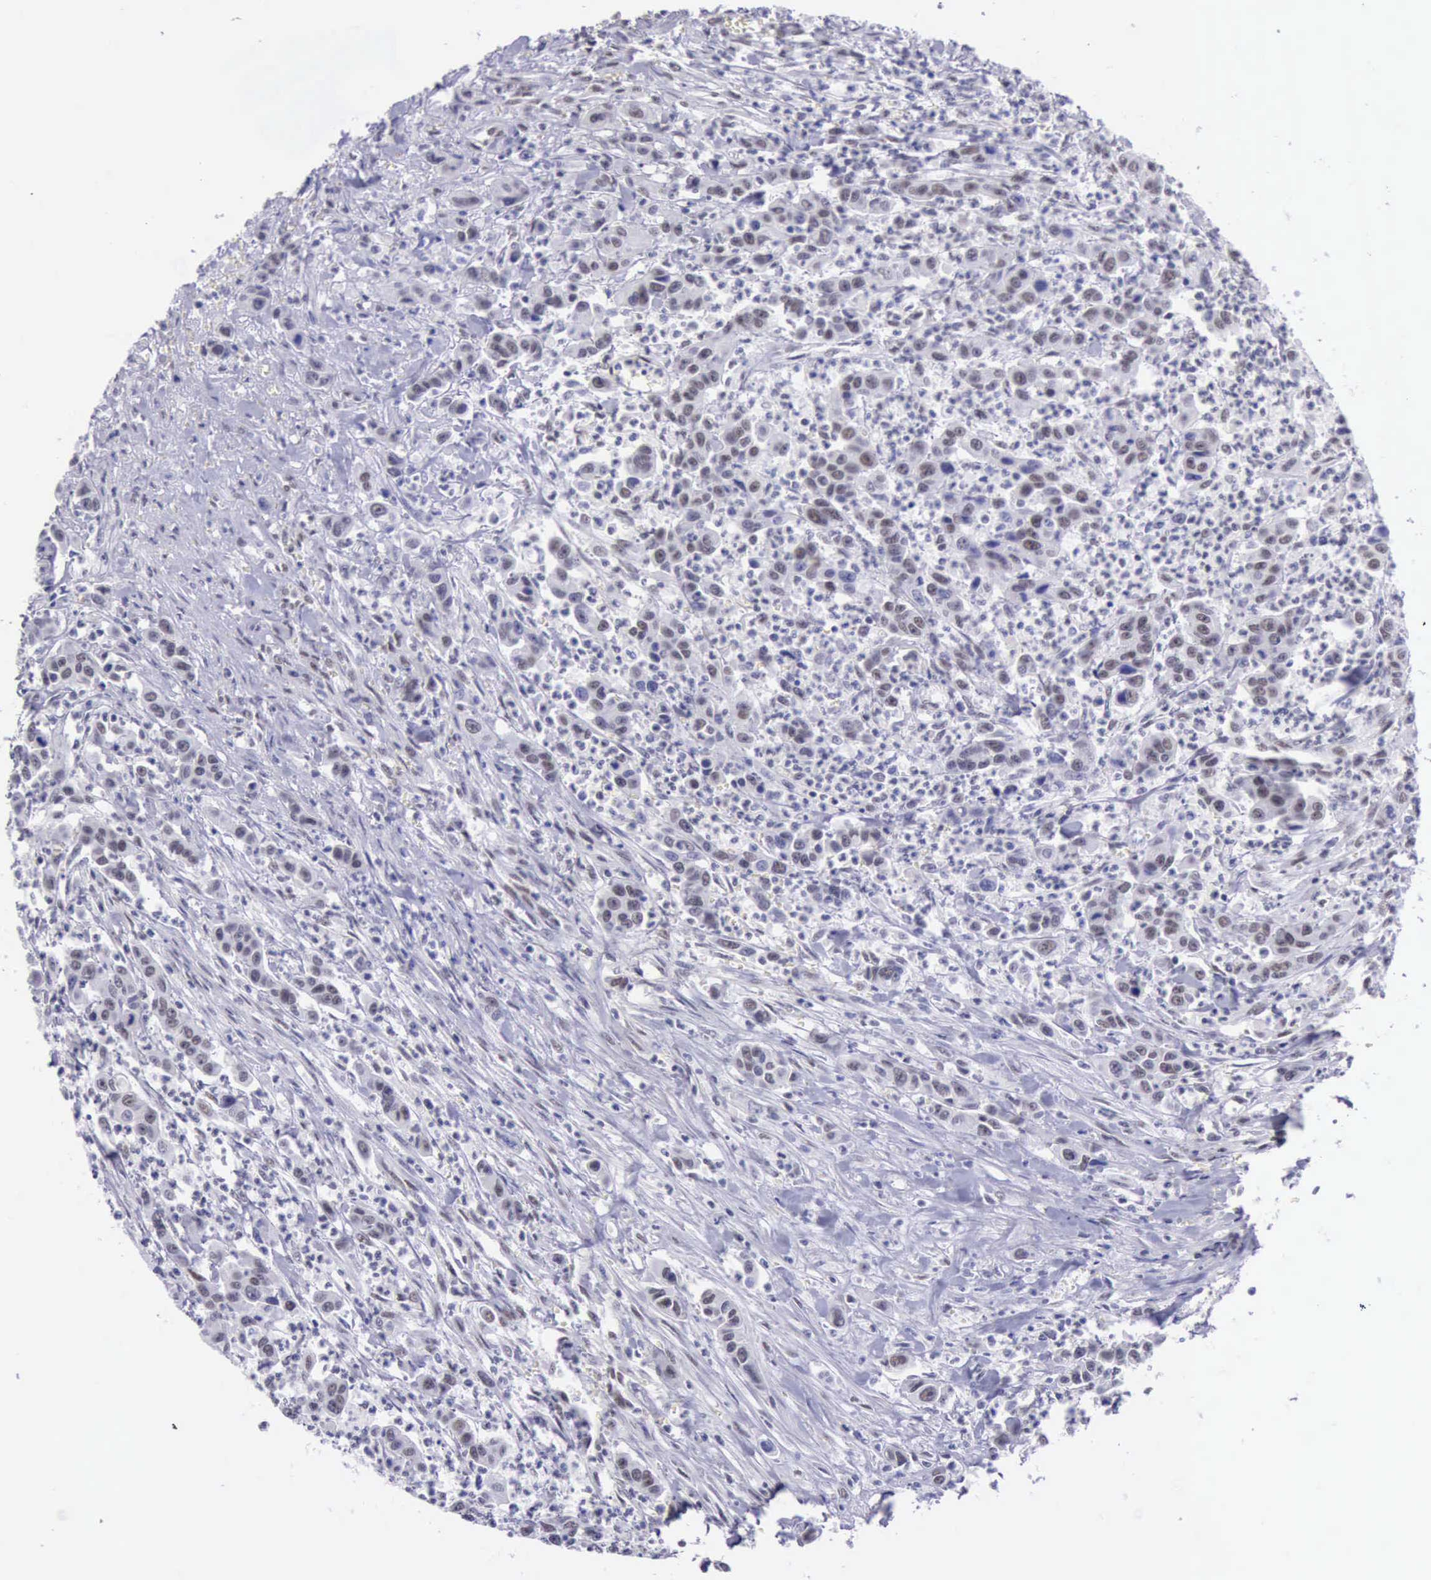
{"staining": {"intensity": "weak", "quantity": "<25%", "location": "nuclear"}, "tissue": "urothelial cancer", "cell_type": "Tumor cells", "image_type": "cancer", "snomed": [{"axis": "morphology", "description": "Urothelial carcinoma, High grade"}, {"axis": "topography", "description": "Urinary bladder"}], "caption": "Tumor cells are negative for protein expression in human urothelial cancer.", "gene": "EP300", "patient": {"sex": "male", "age": 86}}